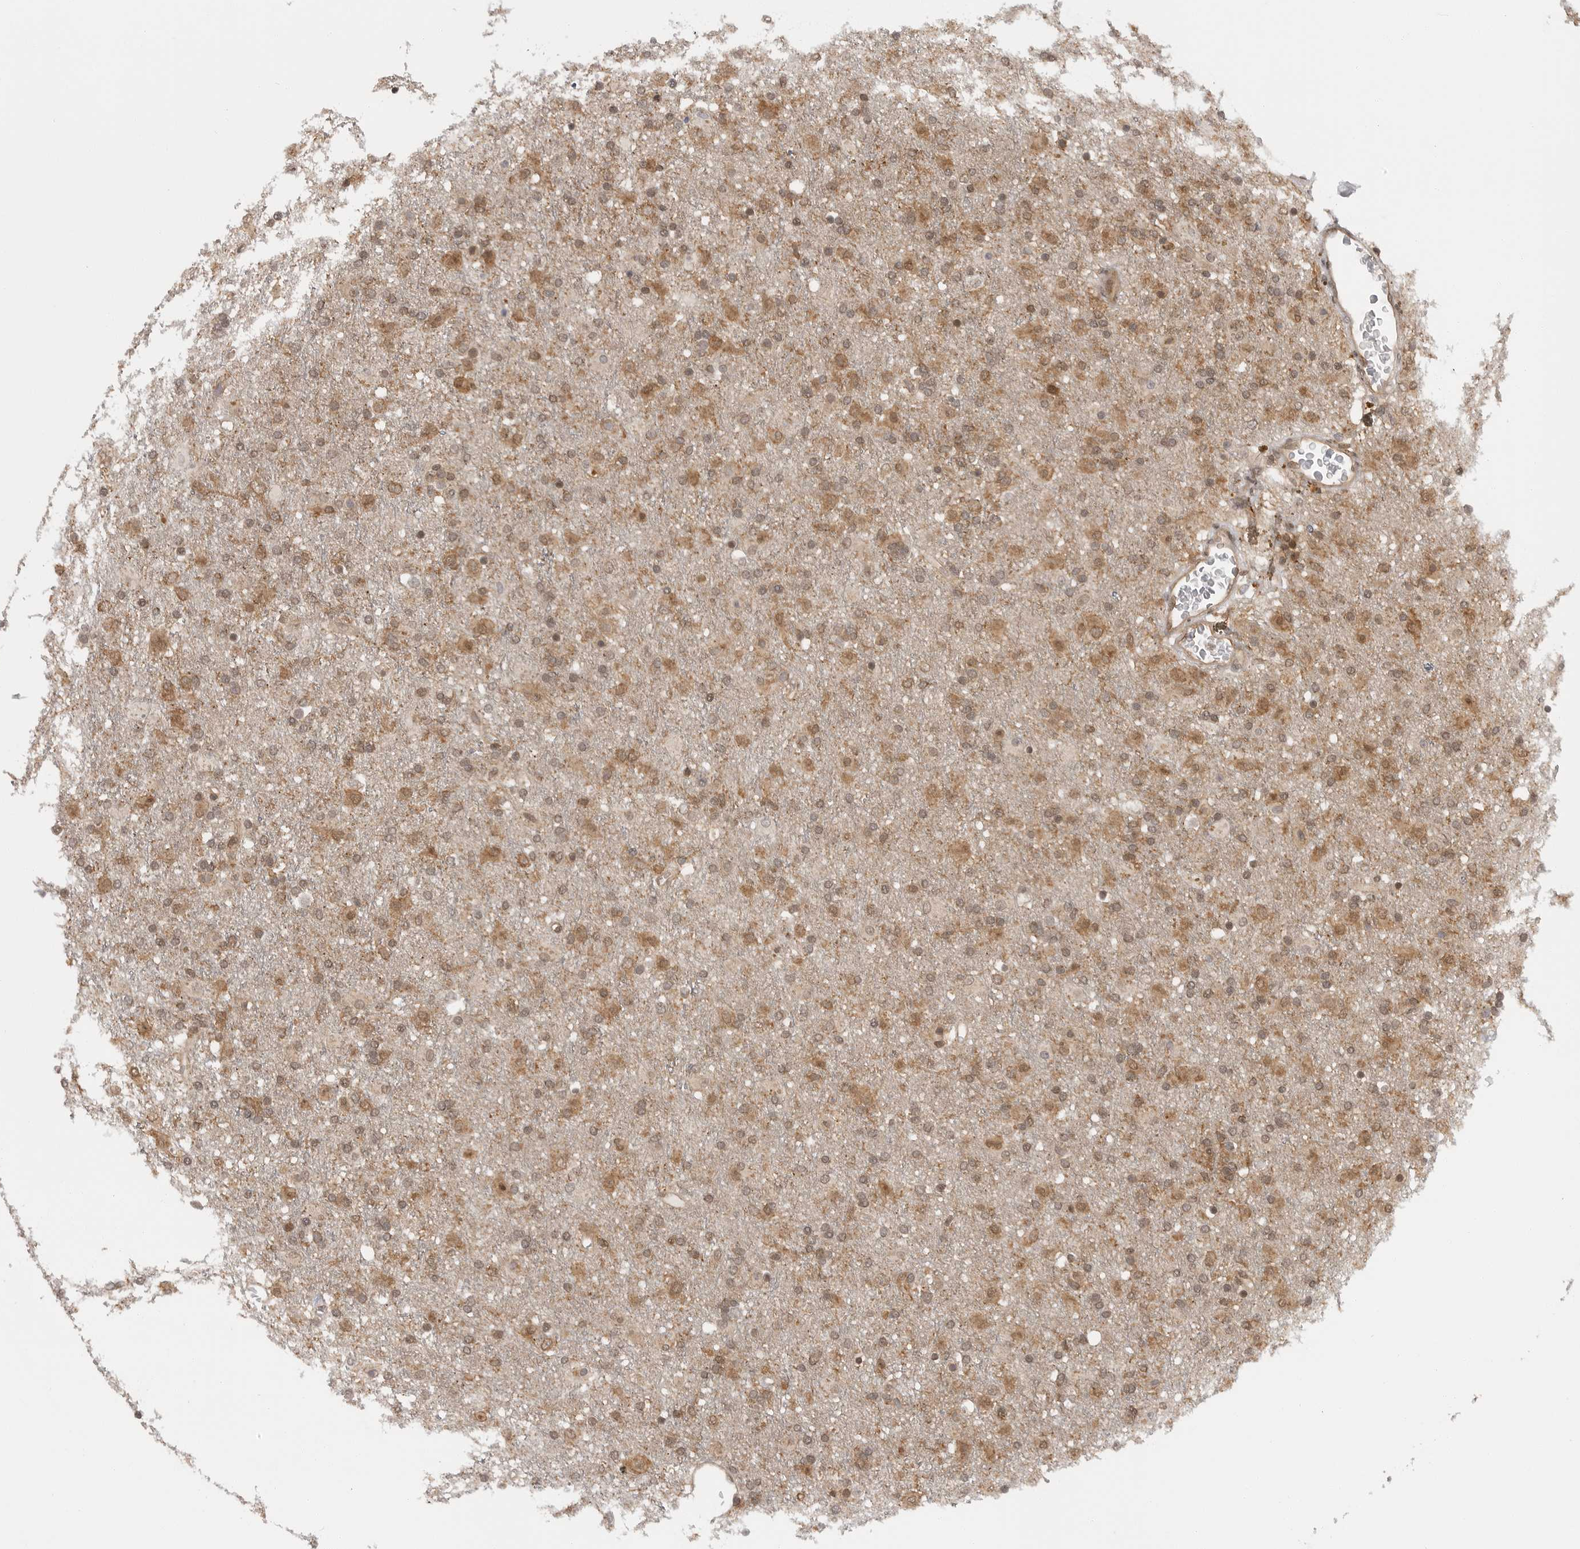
{"staining": {"intensity": "moderate", "quantity": ">75%", "location": "cytoplasmic/membranous"}, "tissue": "glioma", "cell_type": "Tumor cells", "image_type": "cancer", "snomed": [{"axis": "morphology", "description": "Glioma, malignant, Low grade"}, {"axis": "topography", "description": "Brain"}], "caption": "Immunohistochemistry (IHC) photomicrograph of human glioma stained for a protein (brown), which displays medium levels of moderate cytoplasmic/membranous positivity in about >75% of tumor cells.", "gene": "SZRD1", "patient": {"sex": "male", "age": 65}}